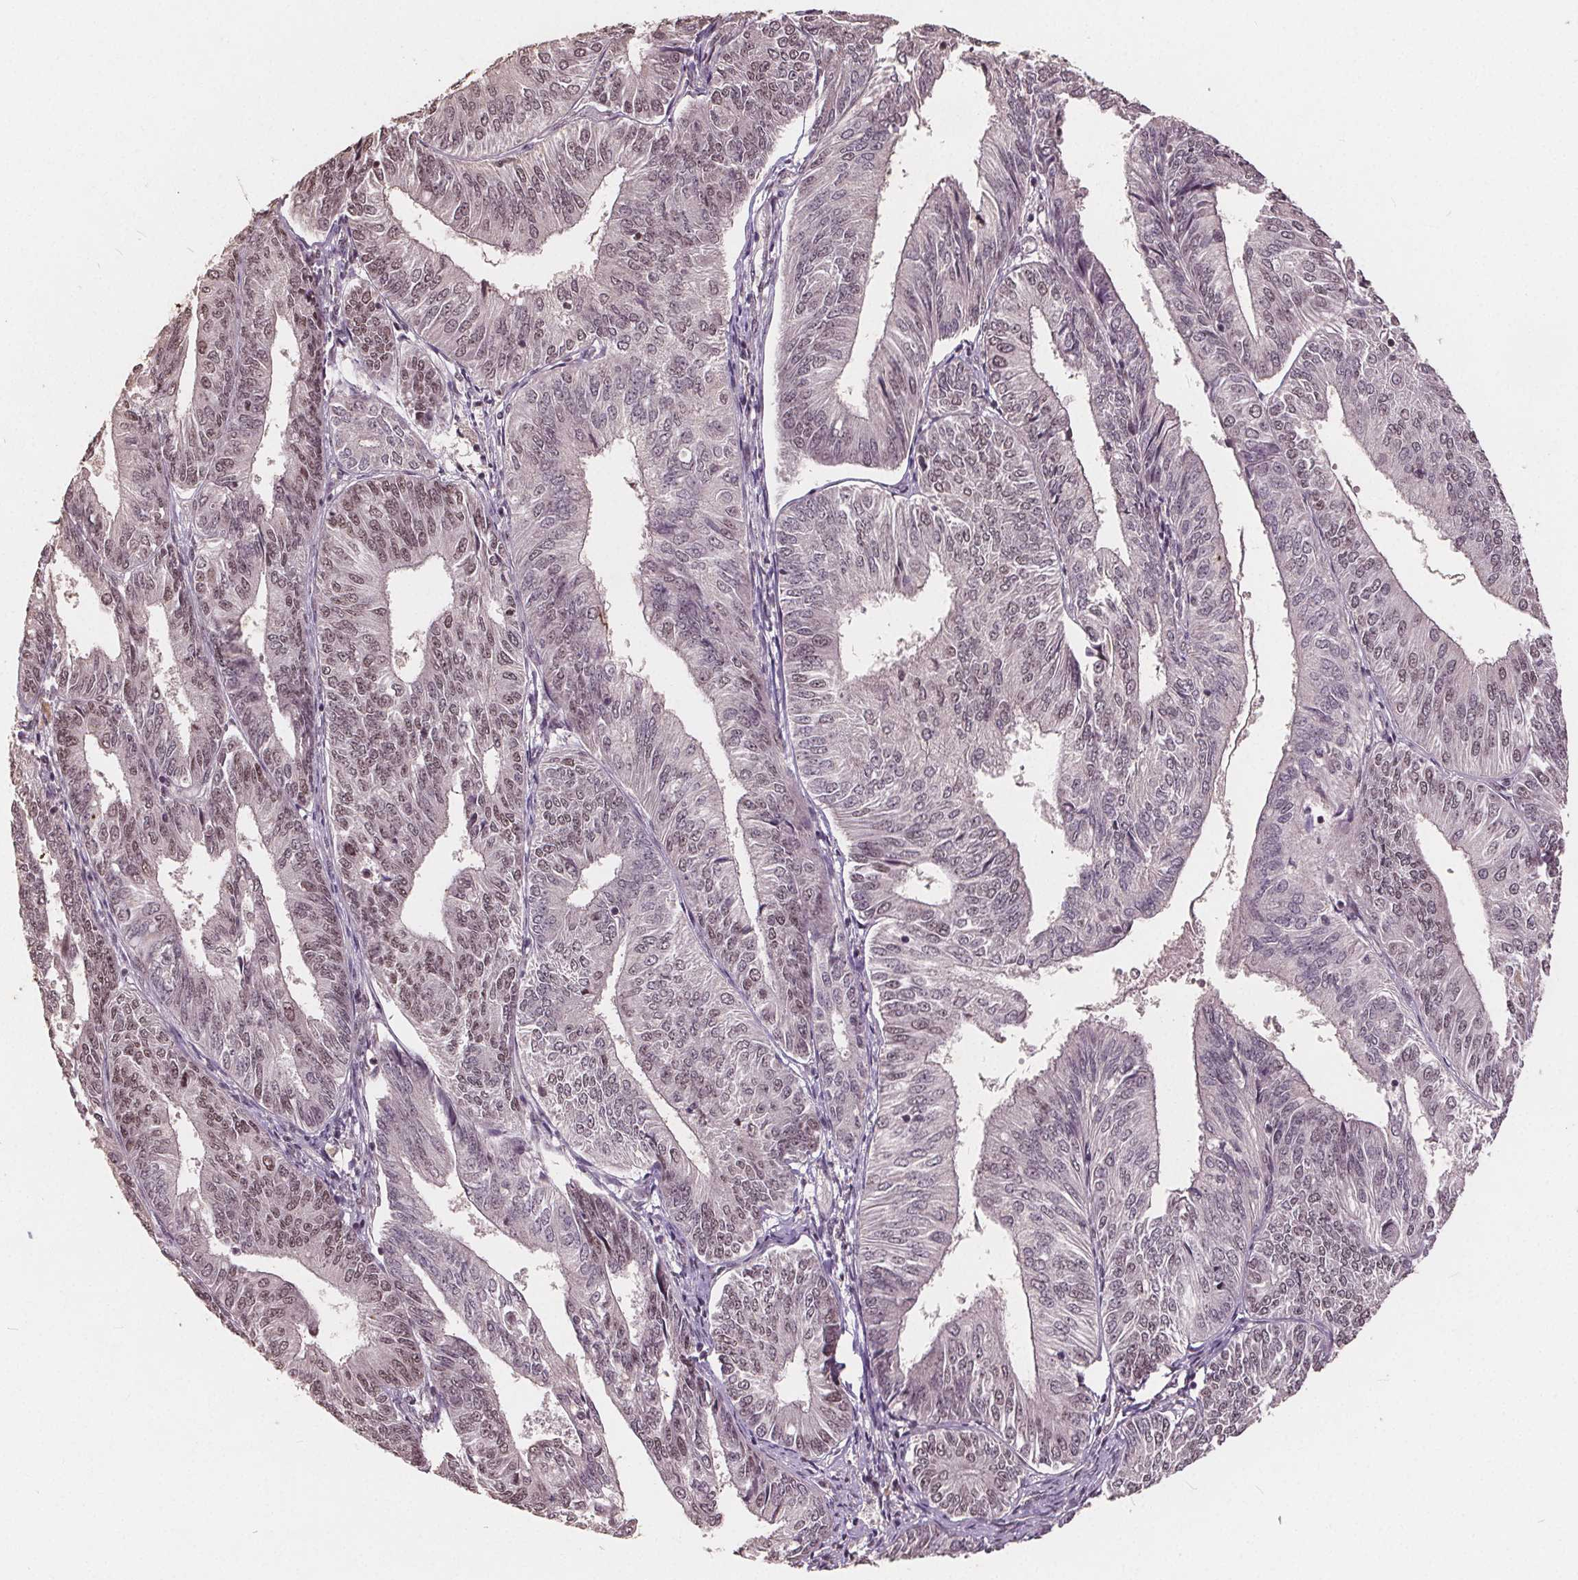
{"staining": {"intensity": "weak", "quantity": "25%-75%", "location": "nuclear"}, "tissue": "endometrial cancer", "cell_type": "Tumor cells", "image_type": "cancer", "snomed": [{"axis": "morphology", "description": "Adenocarcinoma, NOS"}, {"axis": "topography", "description": "Endometrium"}], "caption": "The histopathology image reveals immunohistochemical staining of adenocarcinoma (endometrial). There is weak nuclear staining is identified in approximately 25%-75% of tumor cells. The protein of interest is shown in brown color, while the nuclei are stained blue.", "gene": "DNMT3B", "patient": {"sex": "female", "age": 58}}